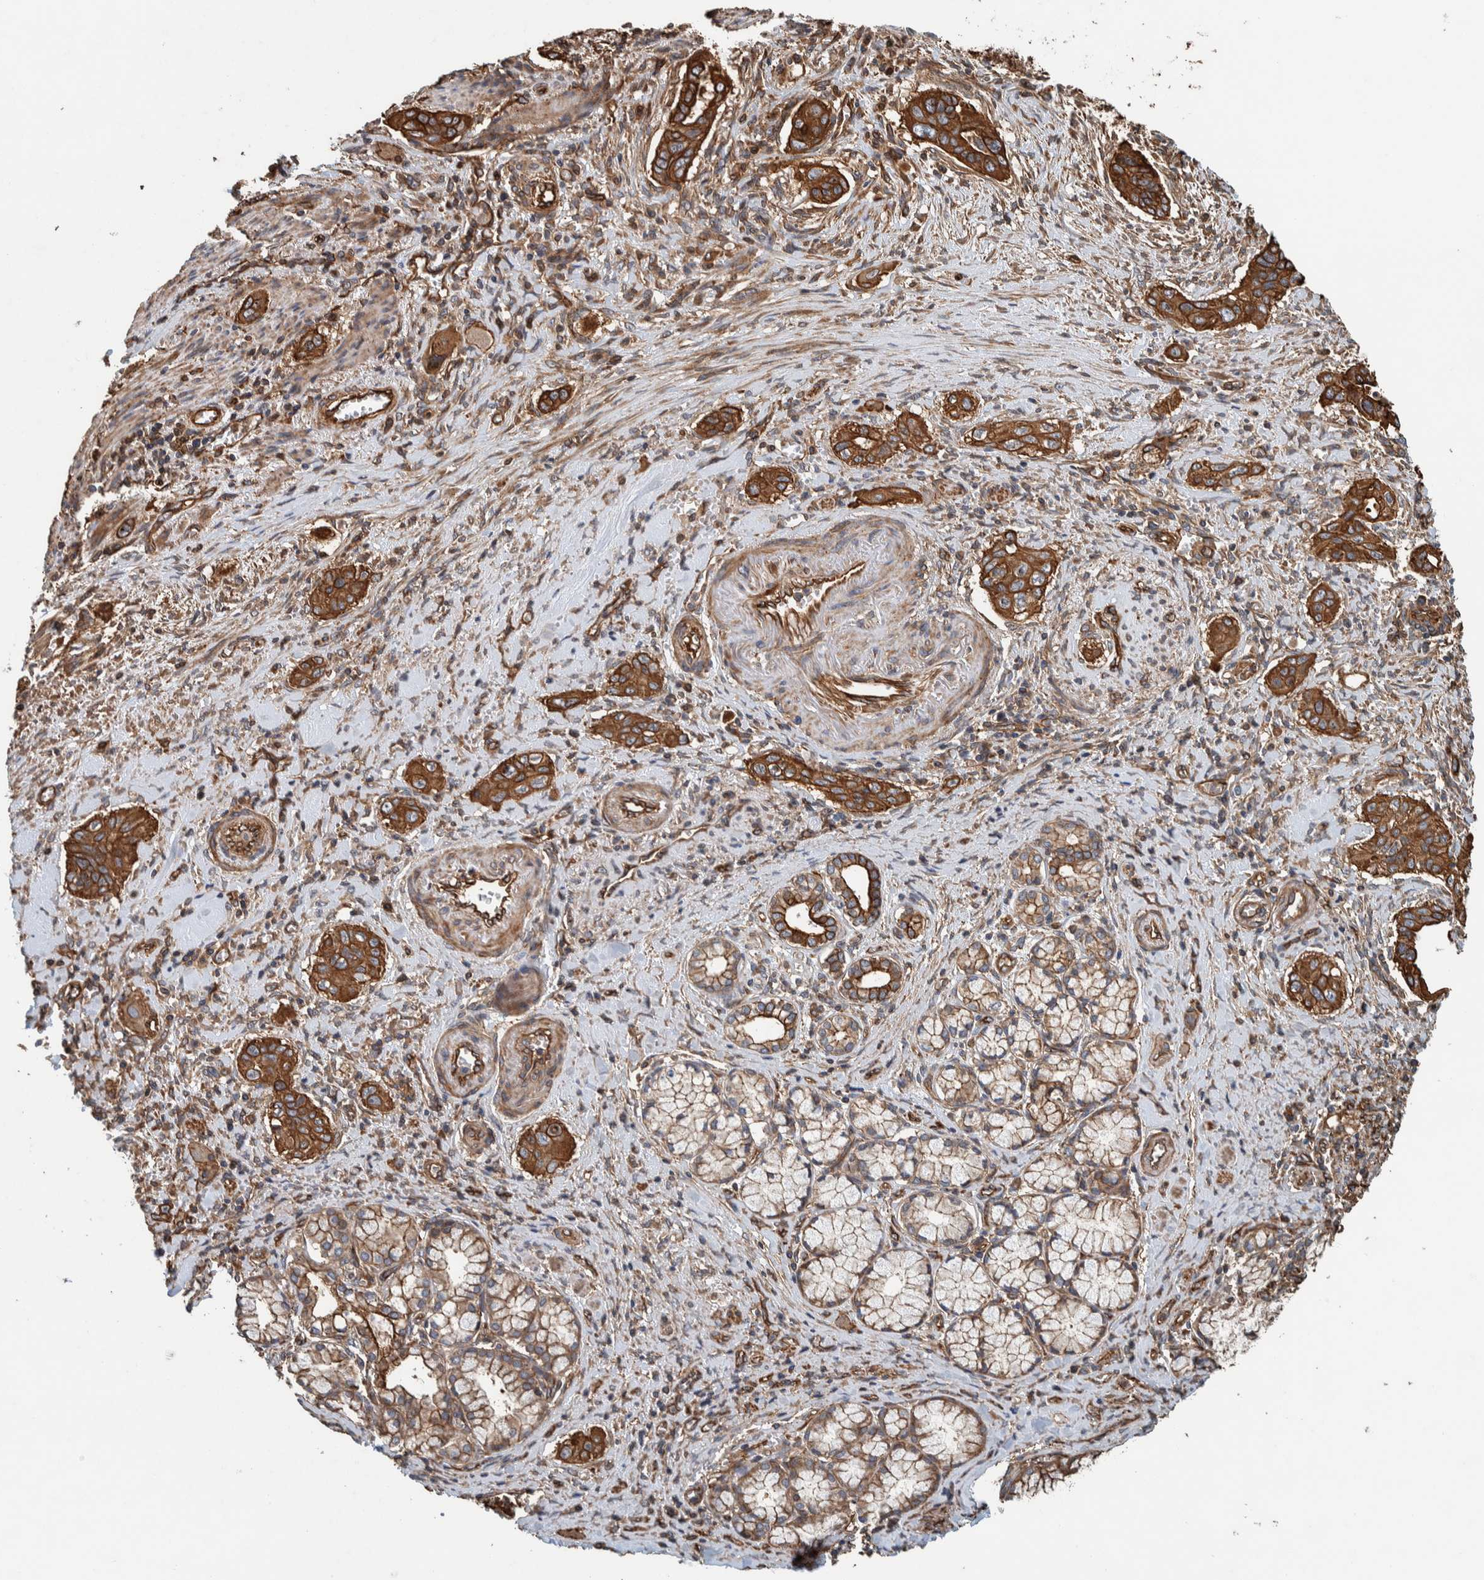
{"staining": {"intensity": "strong", "quantity": ">75%", "location": "cytoplasmic/membranous"}, "tissue": "pancreatic cancer", "cell_type": "Tumor cells", "image_type": "cancer", "snomed": [{"axis": "morphology", "description": "Adenocarcinoma, NOS"}, {"axis": "topography", "description": "Pancreas"}], "caption": "Immunohistochemical staining of human pancreatic cancer (adenocarcinoma) shows high levels of strong cytoplasmic/membranous staining in about >75% of tumor cells.", "gene": "PKD1L1", "patient": {"sex": "male", "age": 77}}